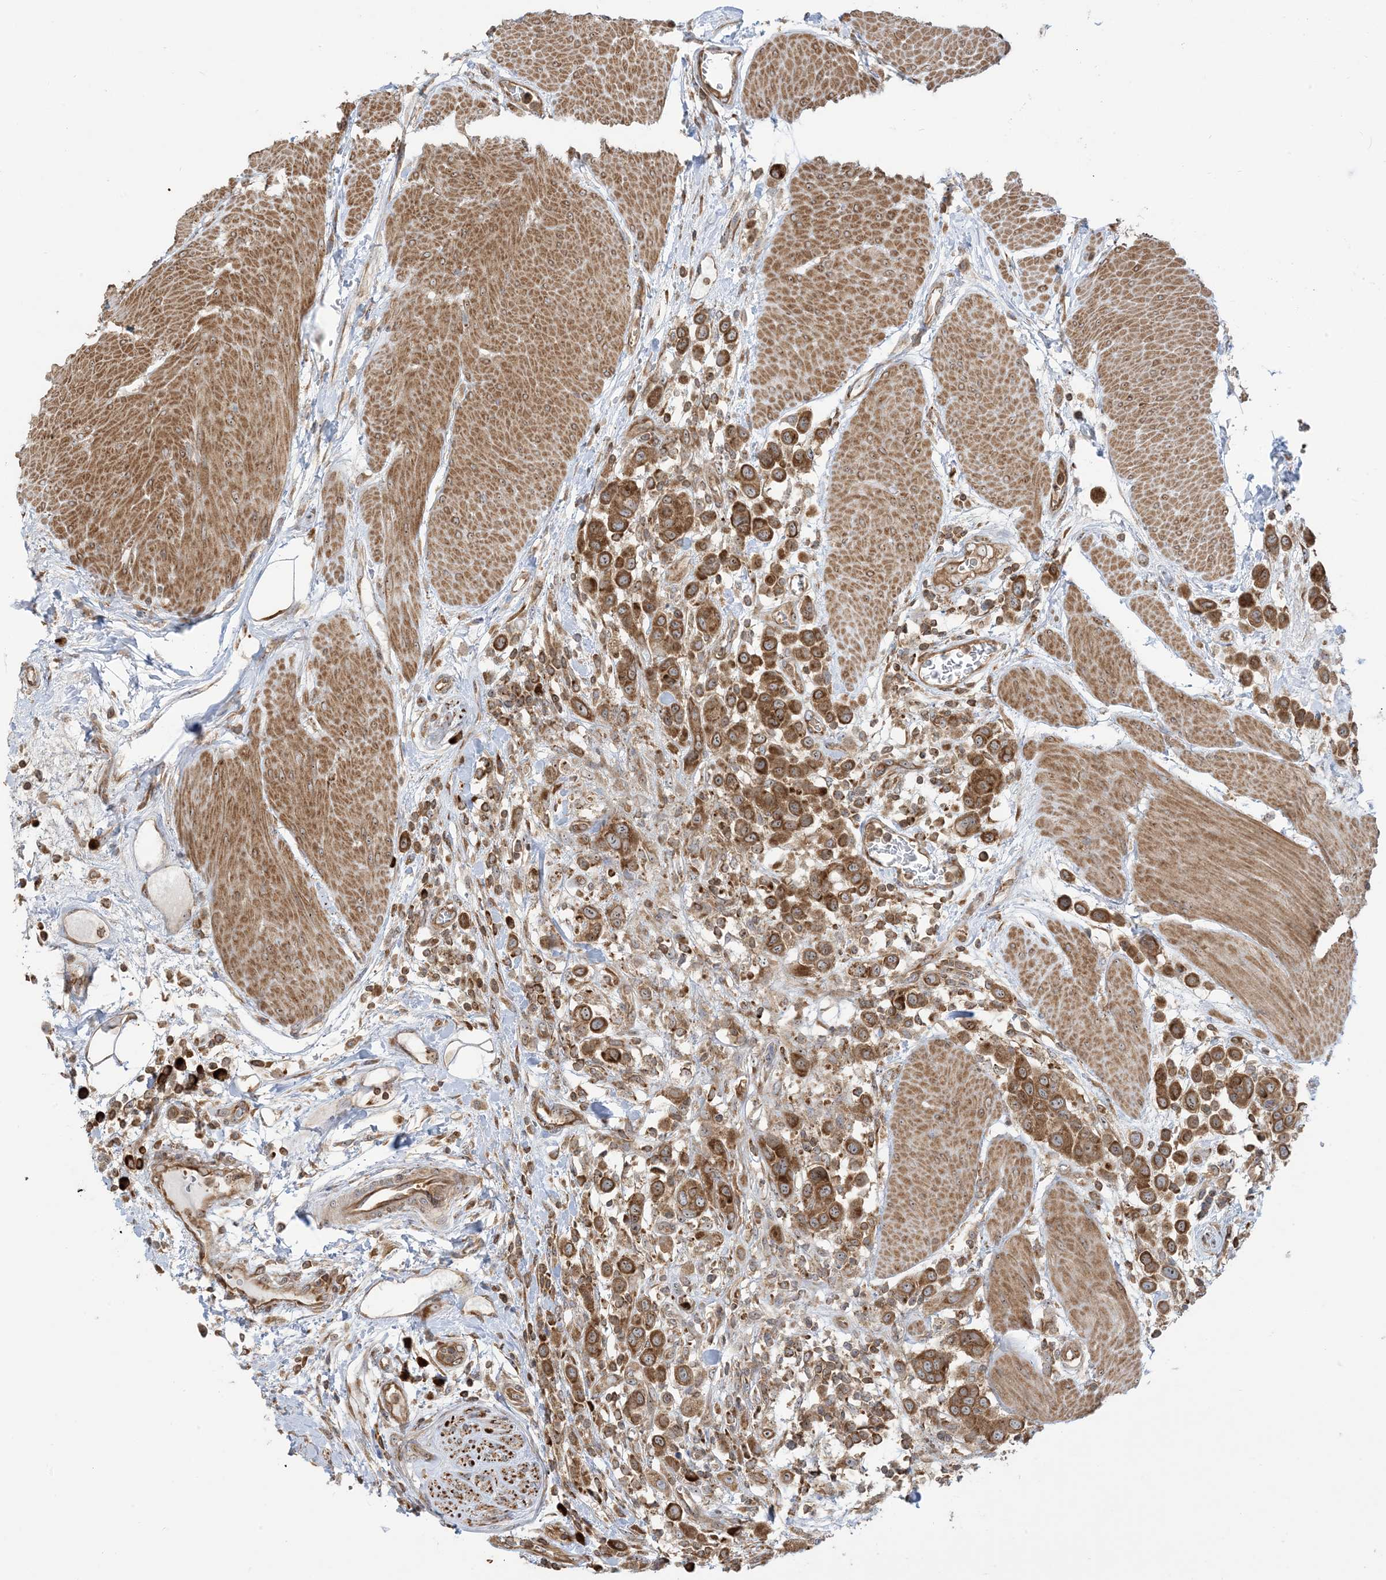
{"staining": {"intensity": "strong", "quantity": ">75%", "location": "cytoplasmic/membranous"}, "tissue": "urothelial cancer", "cell_type": "Tumor cells", "image_type": "cancer", "snomed": [{"axis": "morphology", "description": "Urothelial carcinoma, High grade"}, {"axis": "topography", "description": "Urinary bladder"}], "caption": "IHC histopathology image of neoplastic tissue: urothelial cancer stained using IHC exhibits high levels of strong protein expression localized specifically in the cytoplasmic/membranous of tumor cells, appearing as a cytoplasmic/membranous brown color.", "gene": "SRP72", "patient": {"sex": "male", "age": 50}}